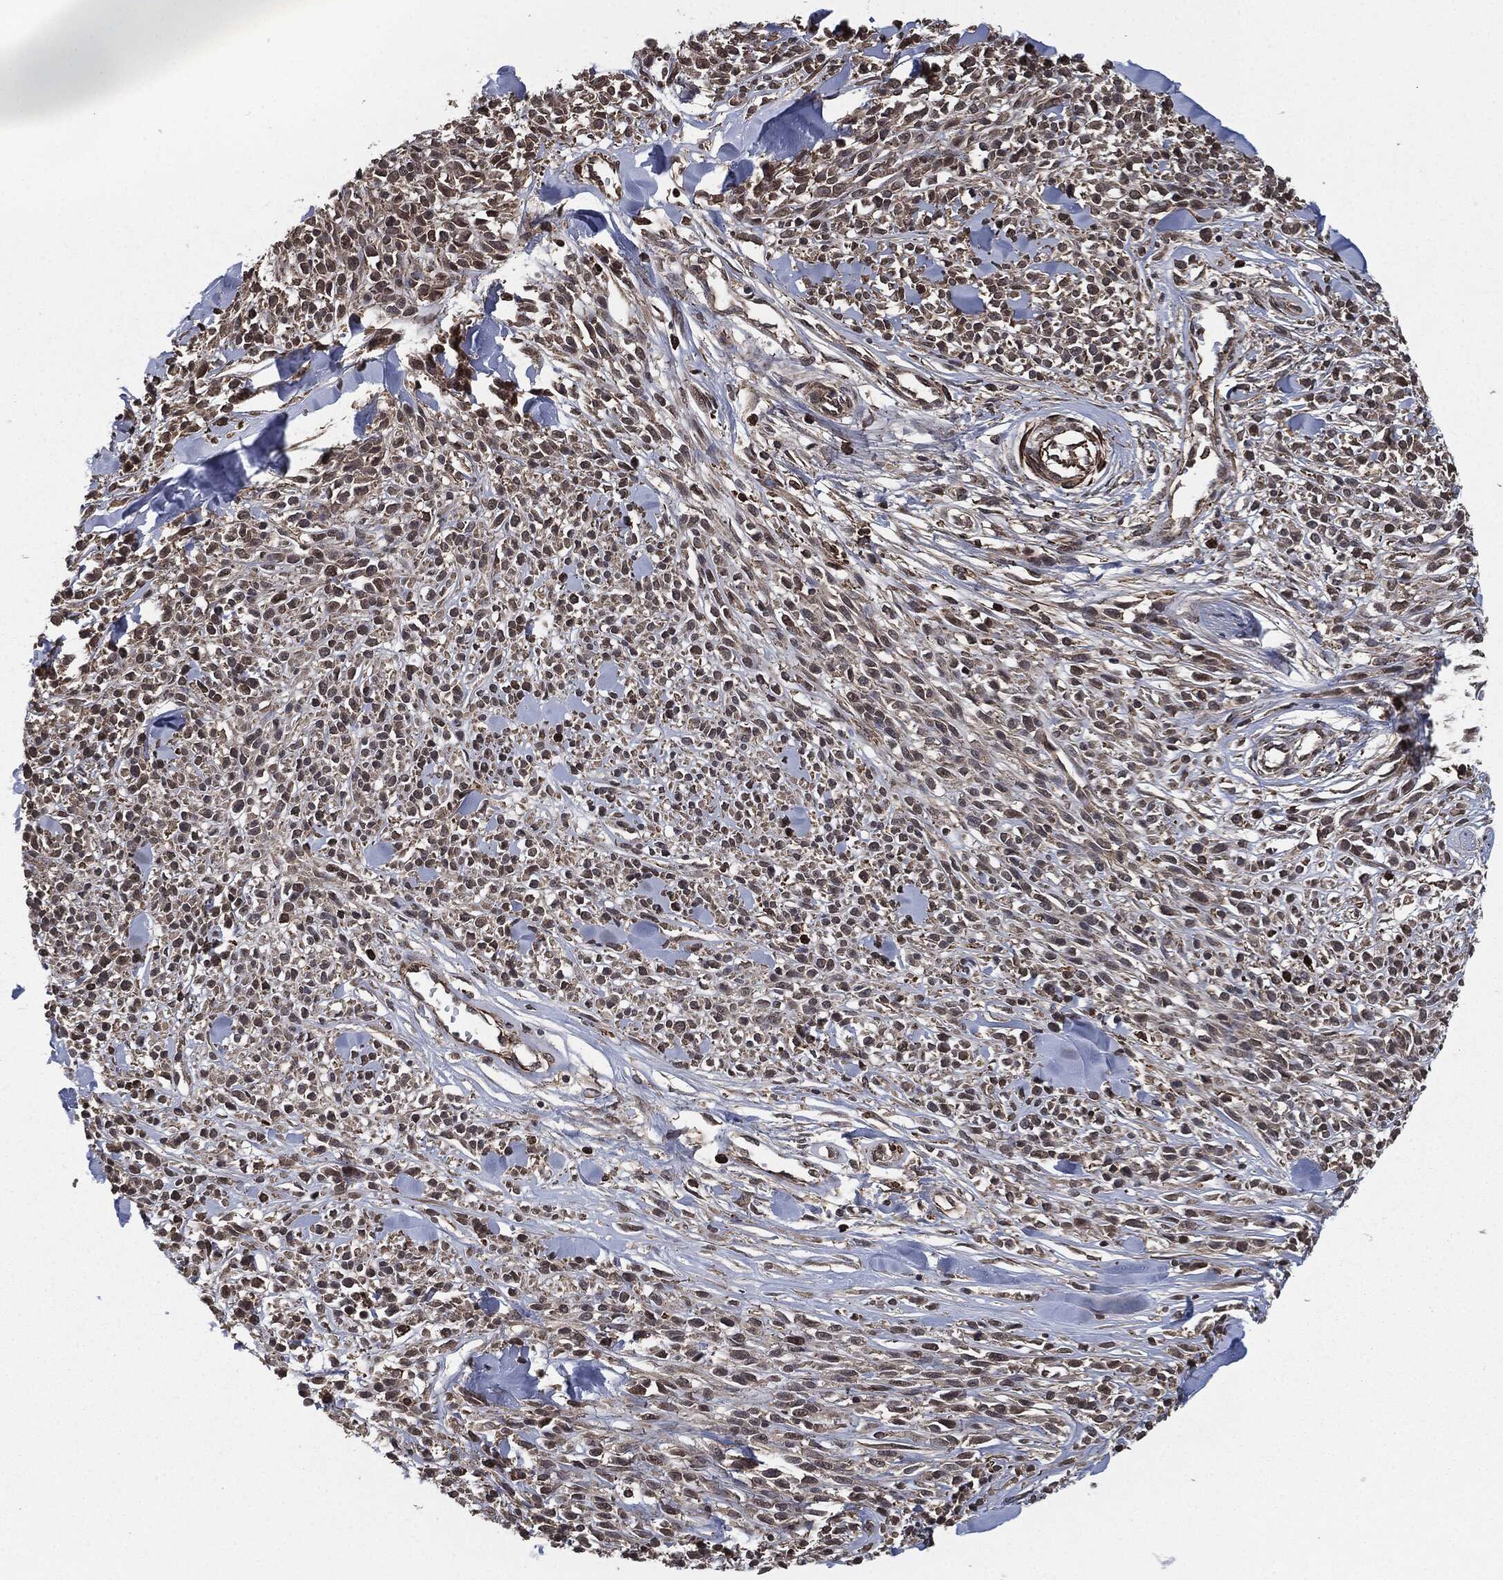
{"staining": {"intensity": "negative", "quantity": "none", "location": "none"}, "tissue": "melanoma", "cell_type": "Tumor cells", "image_type": "cancer", "snomed": [{"axis": "morphology", "description": "Malignant melanoma, NOS"}, {"axis": "topography", "description": "Skin"}, {"axis": "topography", "description": "Skin of trunk"}], "caption": "The IHC micrograph has no significant staining in tumor cells of malignant melanoma tissue.", "gene": "UBR1", "patient": {"sex": "male", "age": 74}}